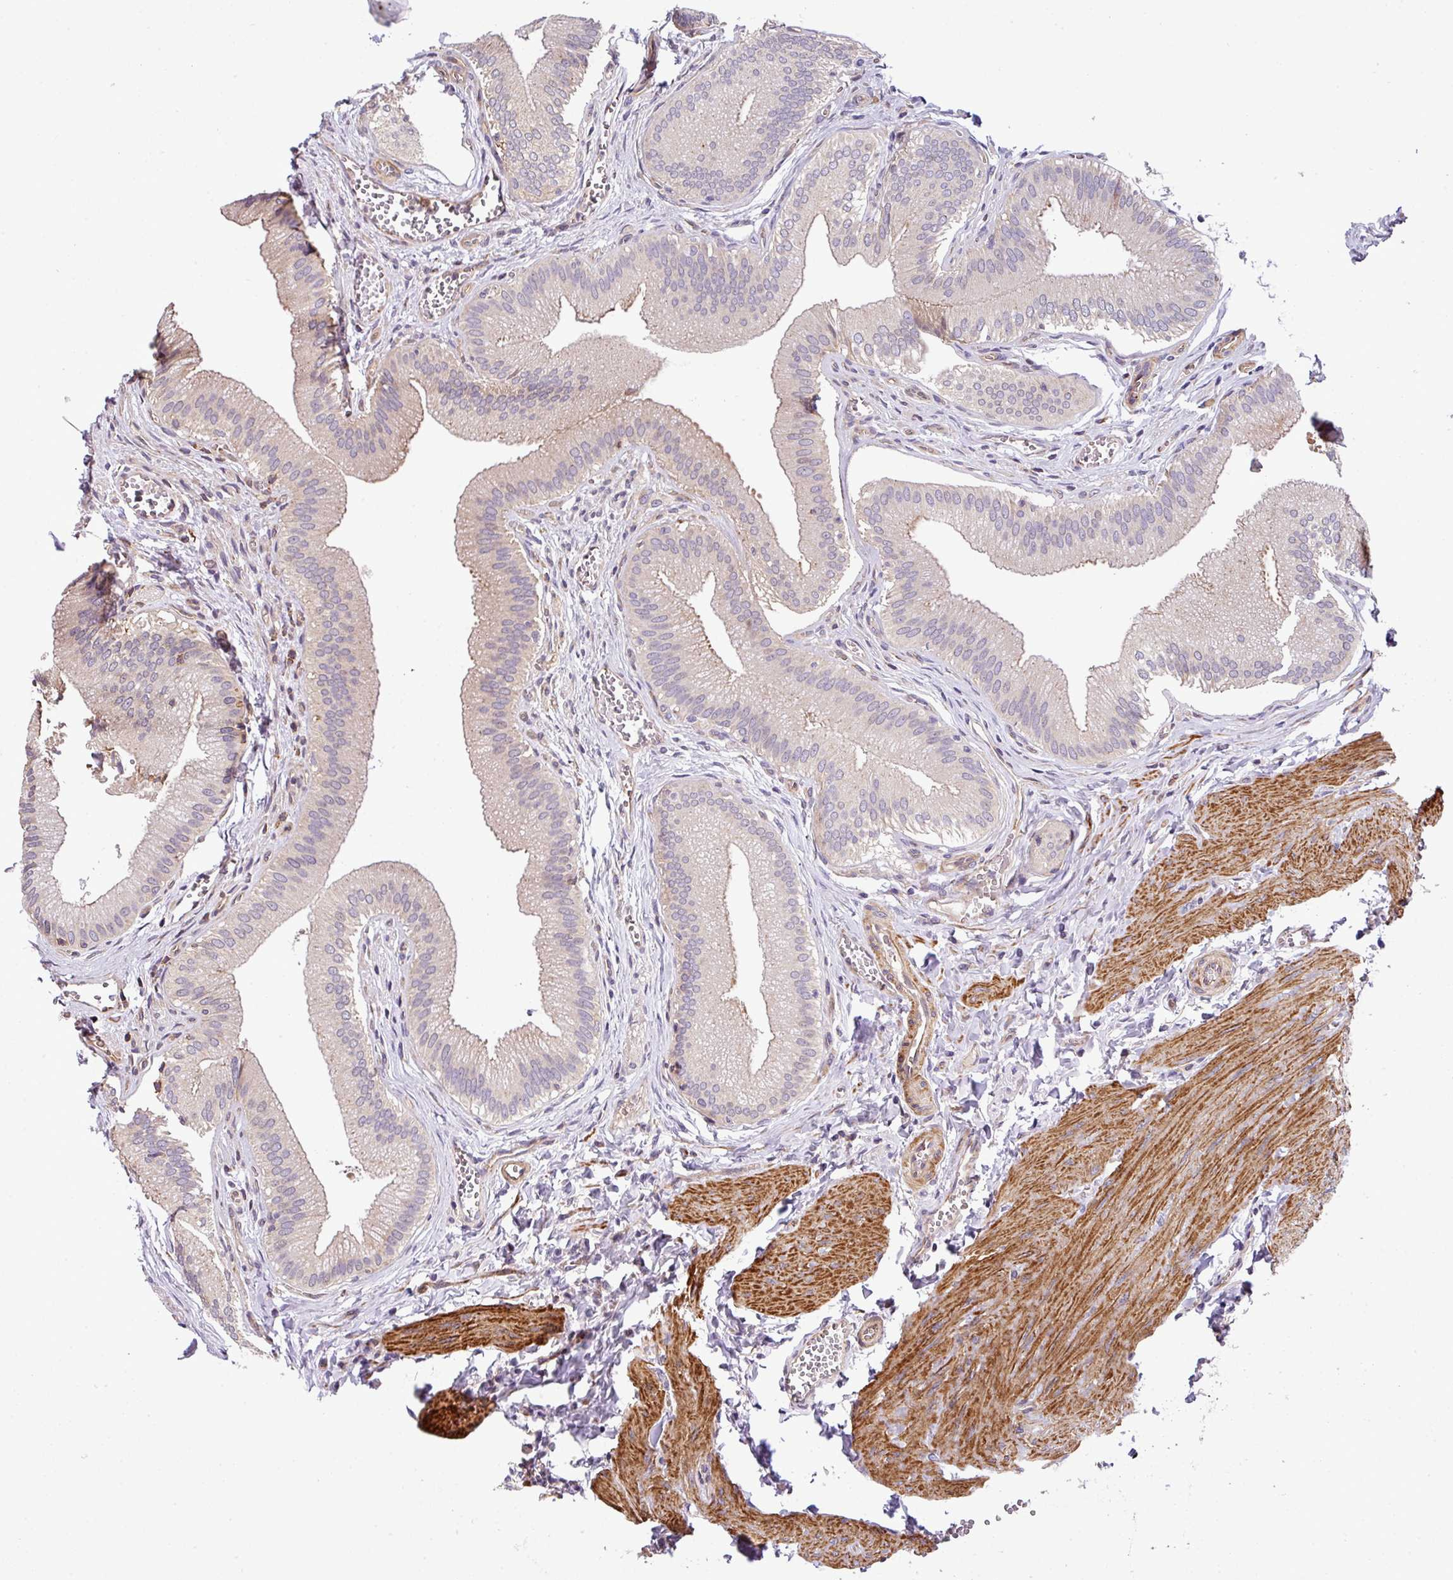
{"staining": {"intensity": "moderate", "quantity": "<25%", "location": "cytoplasmic/membranous"}, "tissue": "gallbladder", "cell_type": "Glandular cells", "image_type": "normal", "snomed": [{"axis": "morphology", "description": "Normal tissue, NOS"}, {"axis": "topography", "description": "Gallbladder"}], "caption": "About <25% of glandular cells in normal gallbladder reveal moderate cytoplasmic/membranous protein staining as visualized by brown immunohistochemical staining.", "gene": "CASS4", "patient": {"sex": "male", "age": 17}}